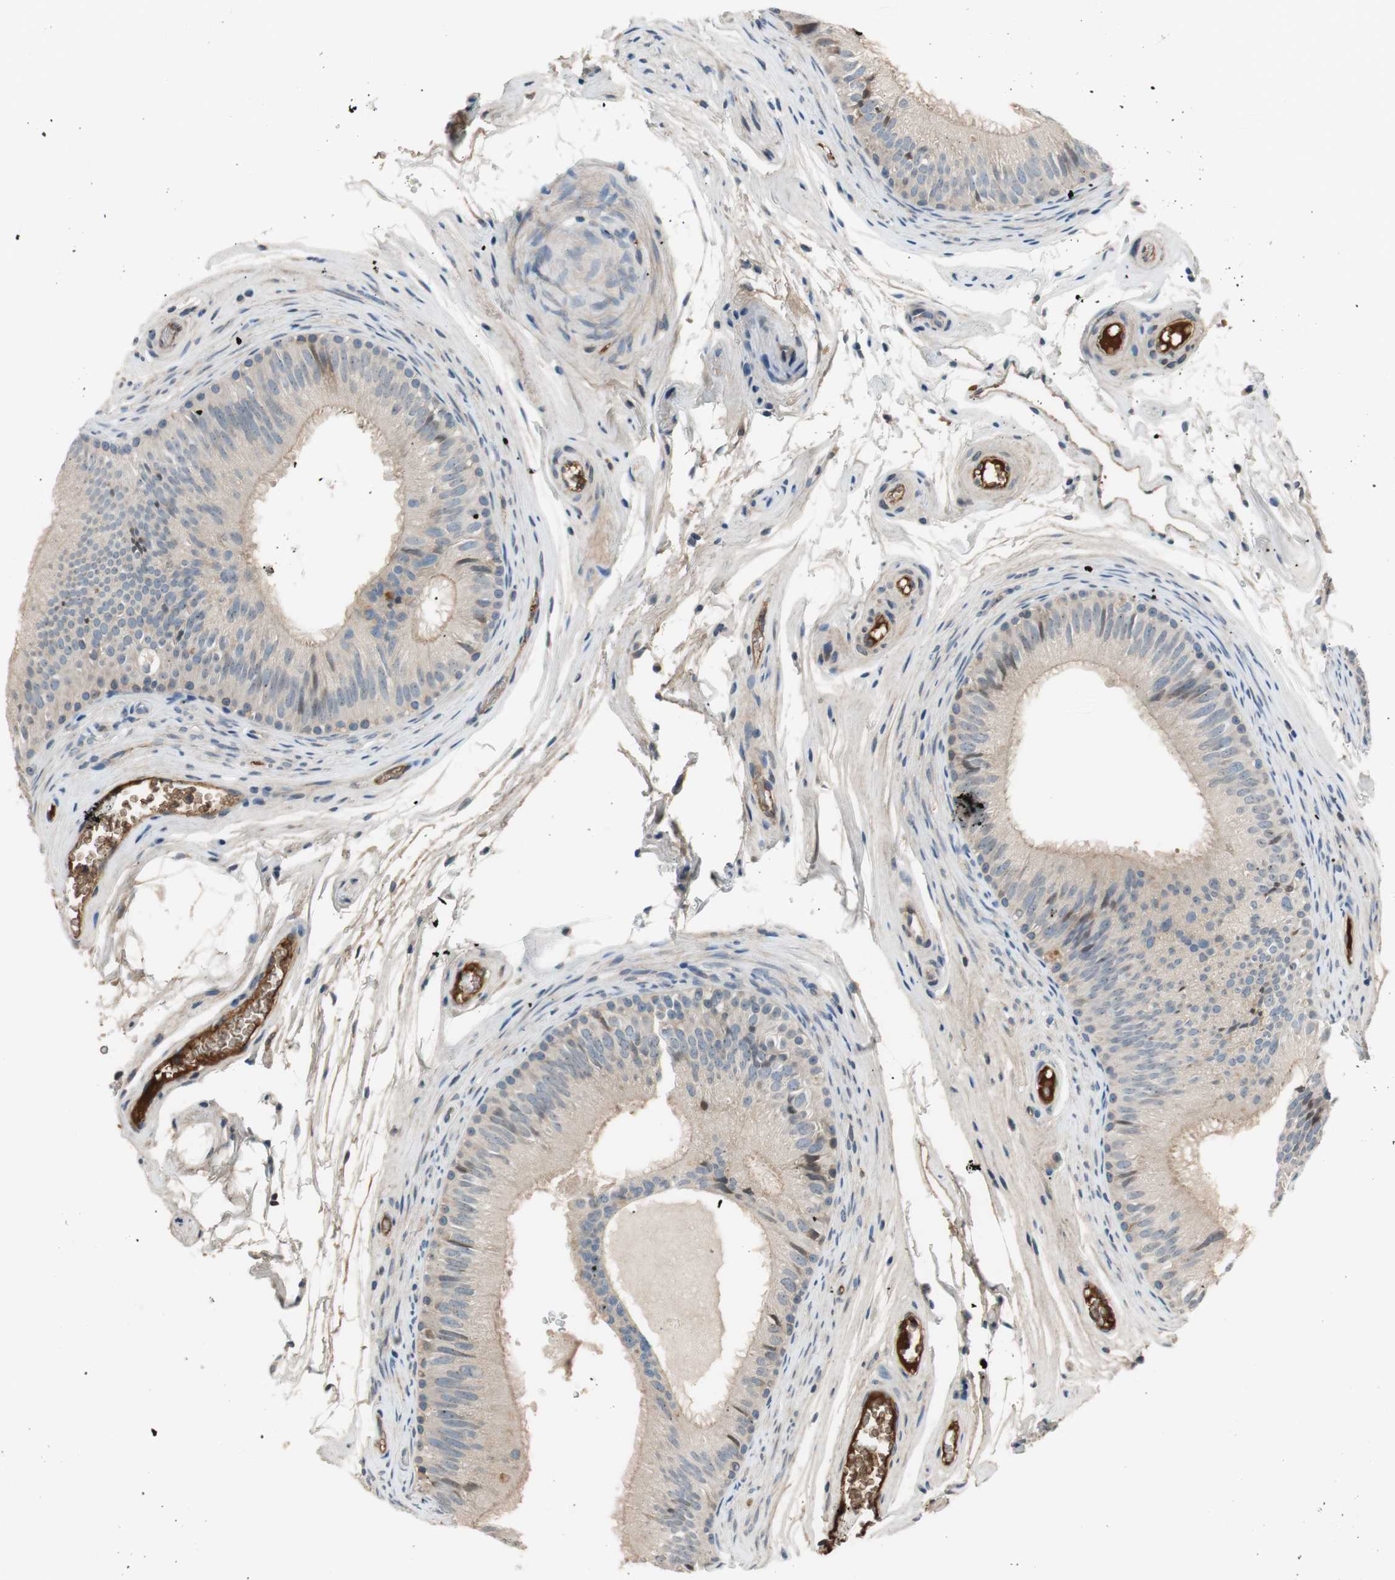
{"staining": {"intensity": "moderate", "quantity": ">75%", "location": "cytoplasmic/membranous"}, "tissue": "epididymis", "cell_type": "Glandular cells", "image_type": "normal", "snomed": [{"axis": "morphology", "description": "Normal tissue, NOS"}, {"axis": "topography", "description": "Epididymis"}], "caption": "High-power microscopy captured an immunohistochemistry (IHC) micrograph of normal epididymis, revealing moderate cytoplasmic/membranous positivity in about >75% of glandular cells.", "gene": "C4A", "patient": {"sex": "male", "age": 36}}